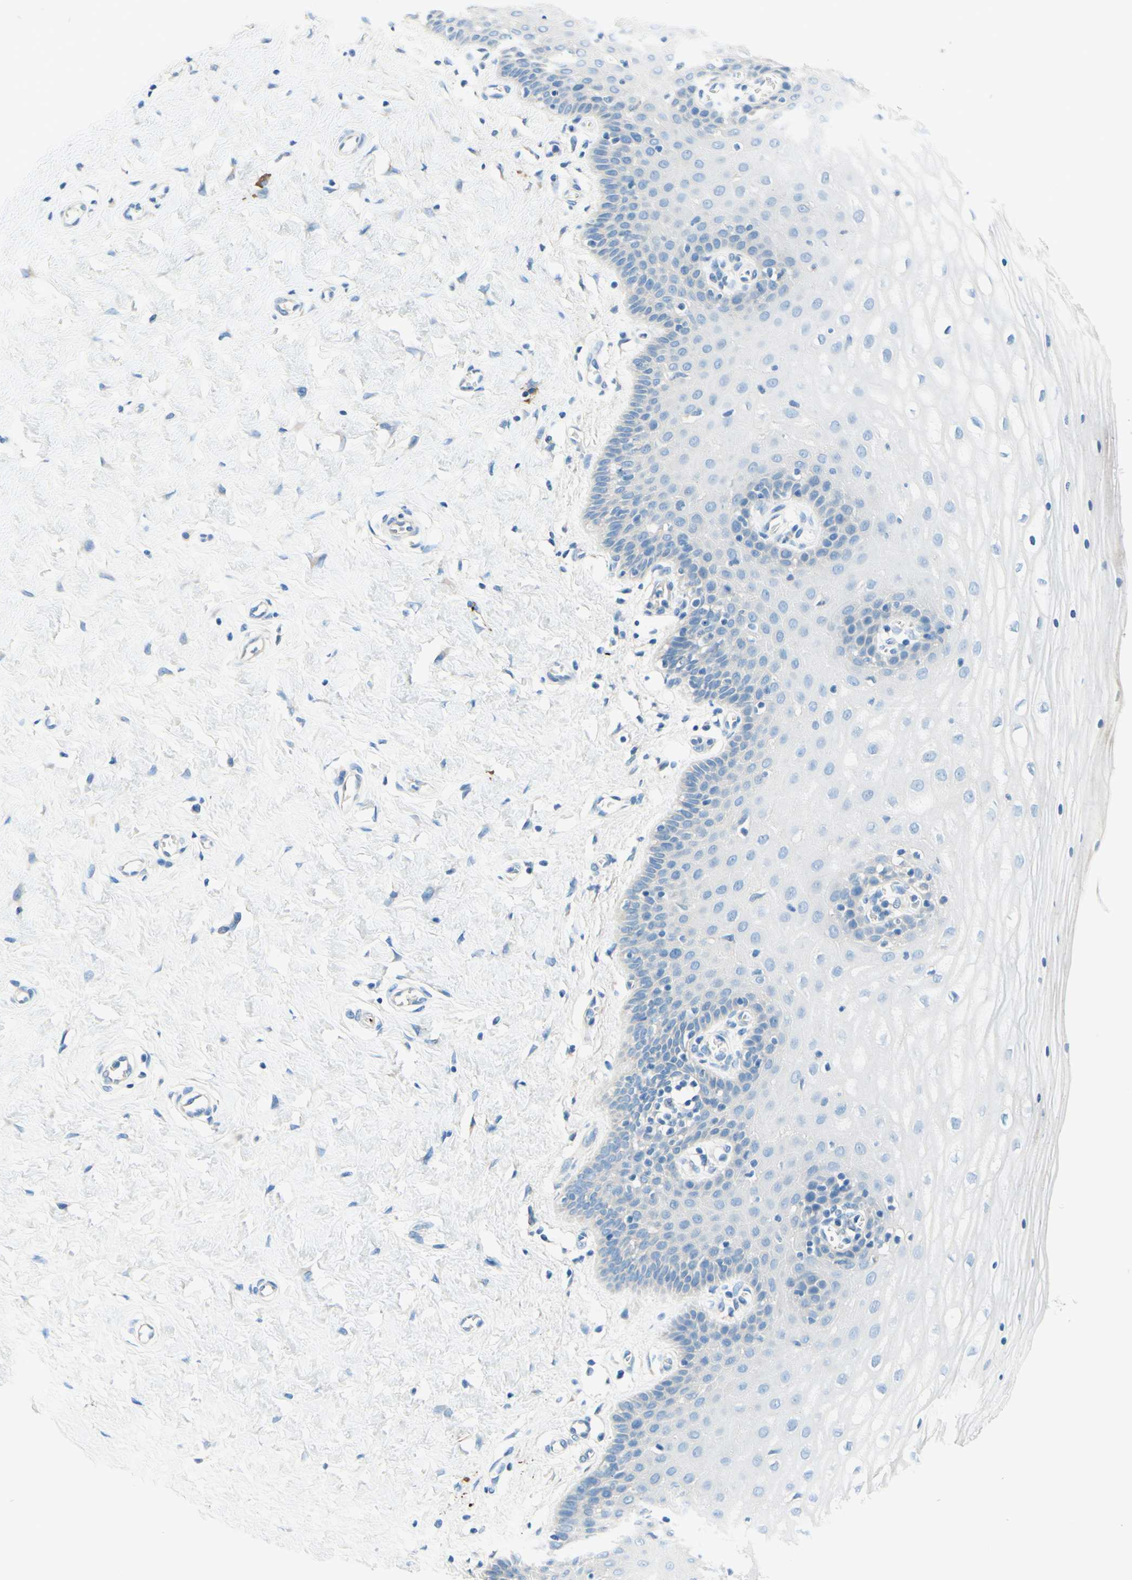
{"staining": {"intensity": "moderate", "quantity": ">75%", "location": "cytoplasmic/membranous"}, "tissue": "cervix", "cell_type": "Glandular cells", "image_type": "normal", "snomed": [{"axis": "morphology", "description": "Normal tissue, NOS"}, {"axis": "topography", "description": "Cervix"}], "caption": "Cervix stained for a protein displays moderate cytoplasmic/membranous positivity in glandular cells.", "gene": "PASD1", "patient": {"sex": "female", "age": 55}}